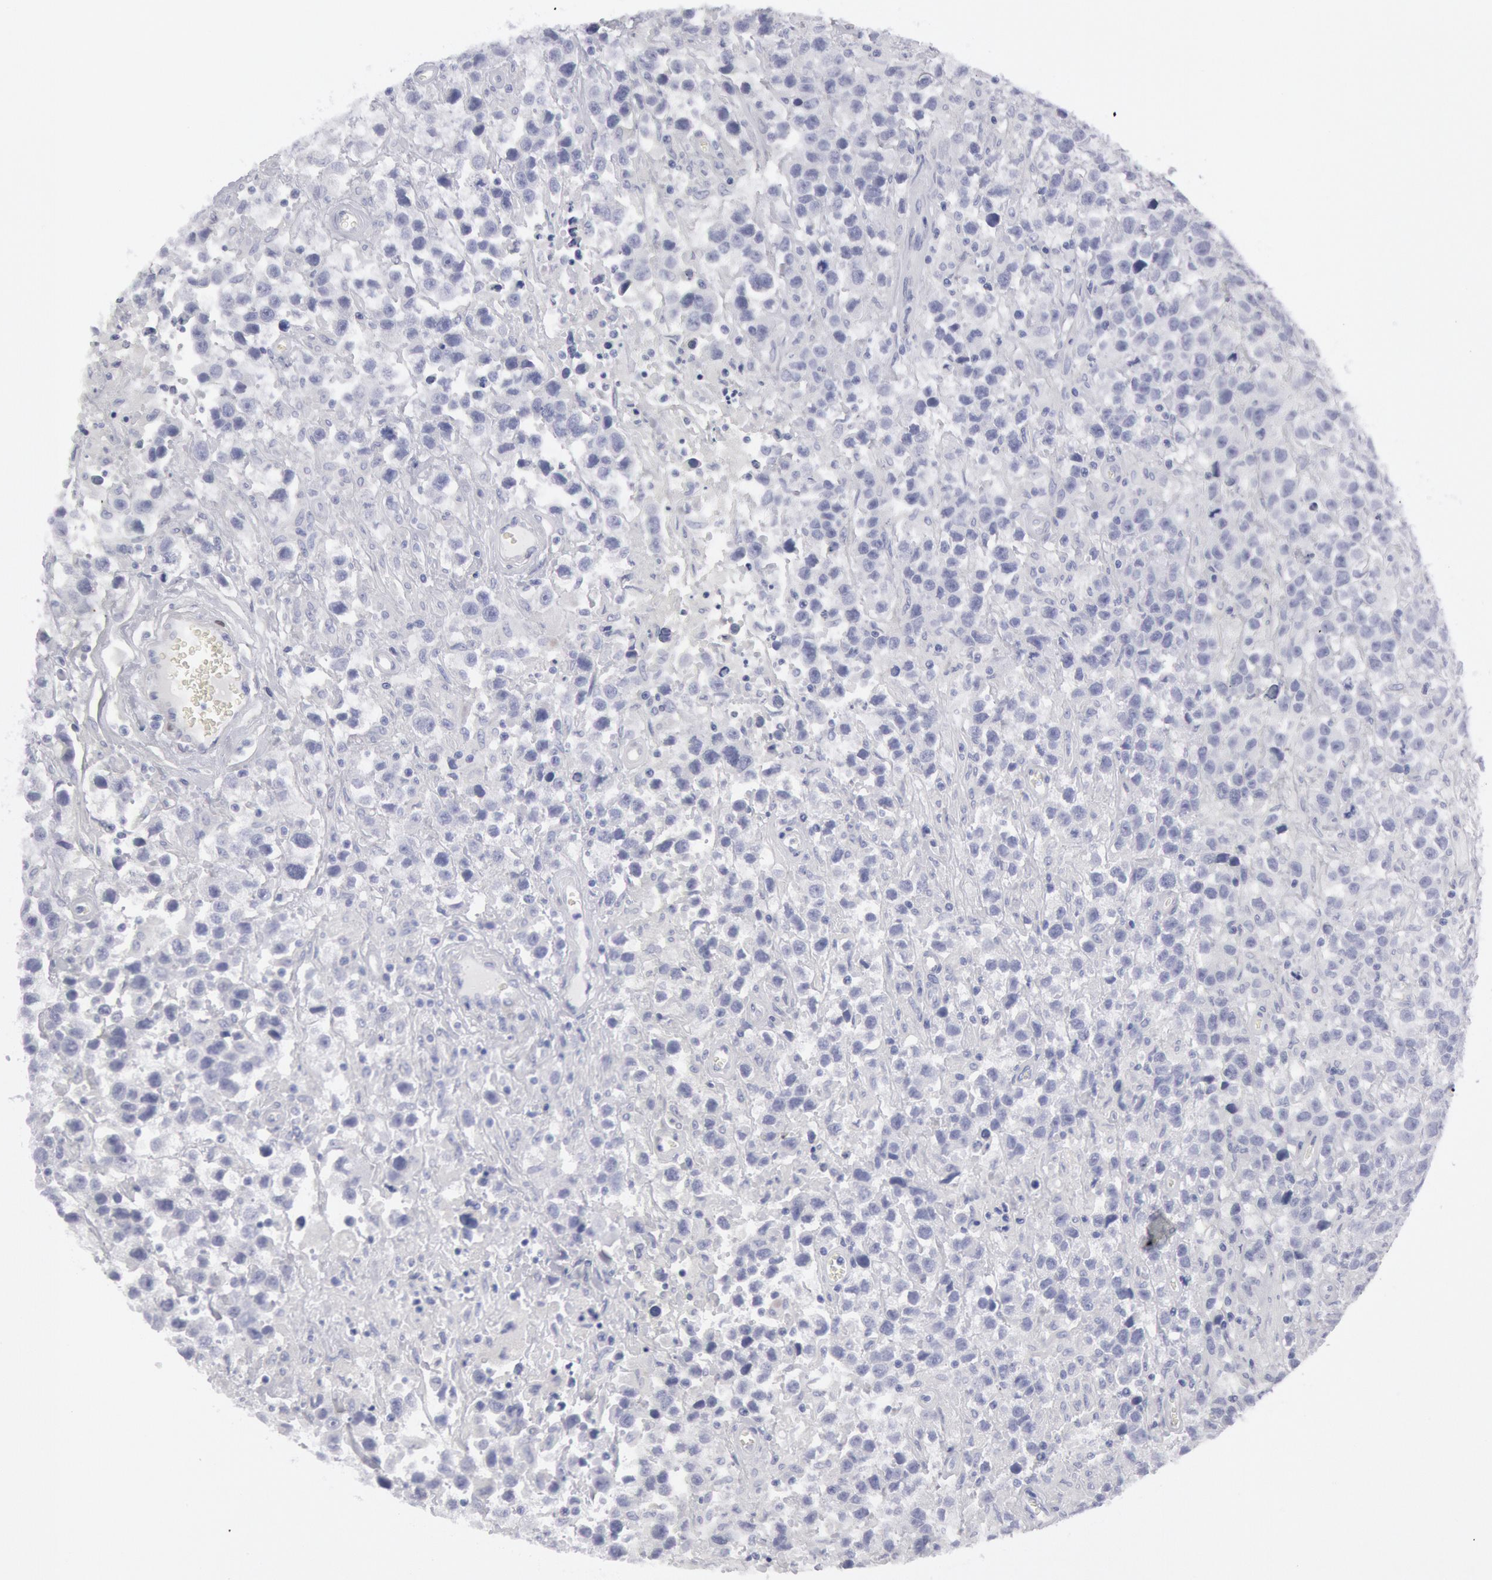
{"staining": {"intensity": "negative", "quantity": "none", "location": "none"}, "tissue": "testis cancer", "cell_type": "Tumor cells", "image_type": "cancer", "snomed": [{"axis": "morphology", "description": "Seminoma, NOS"}, {"axis": "topography", "description": "Testis"}], "caption": "DAB (3,3'-diaminobenzidine) immunohistochemical staining of human testis cancer demonstrates no significant positivity in tumor cells. (DAB immunohistochemistry visualized using brightfield microscopy, high magnification).", "gene": "FHL1", "patient": {"sex": "male", "age": 43}}